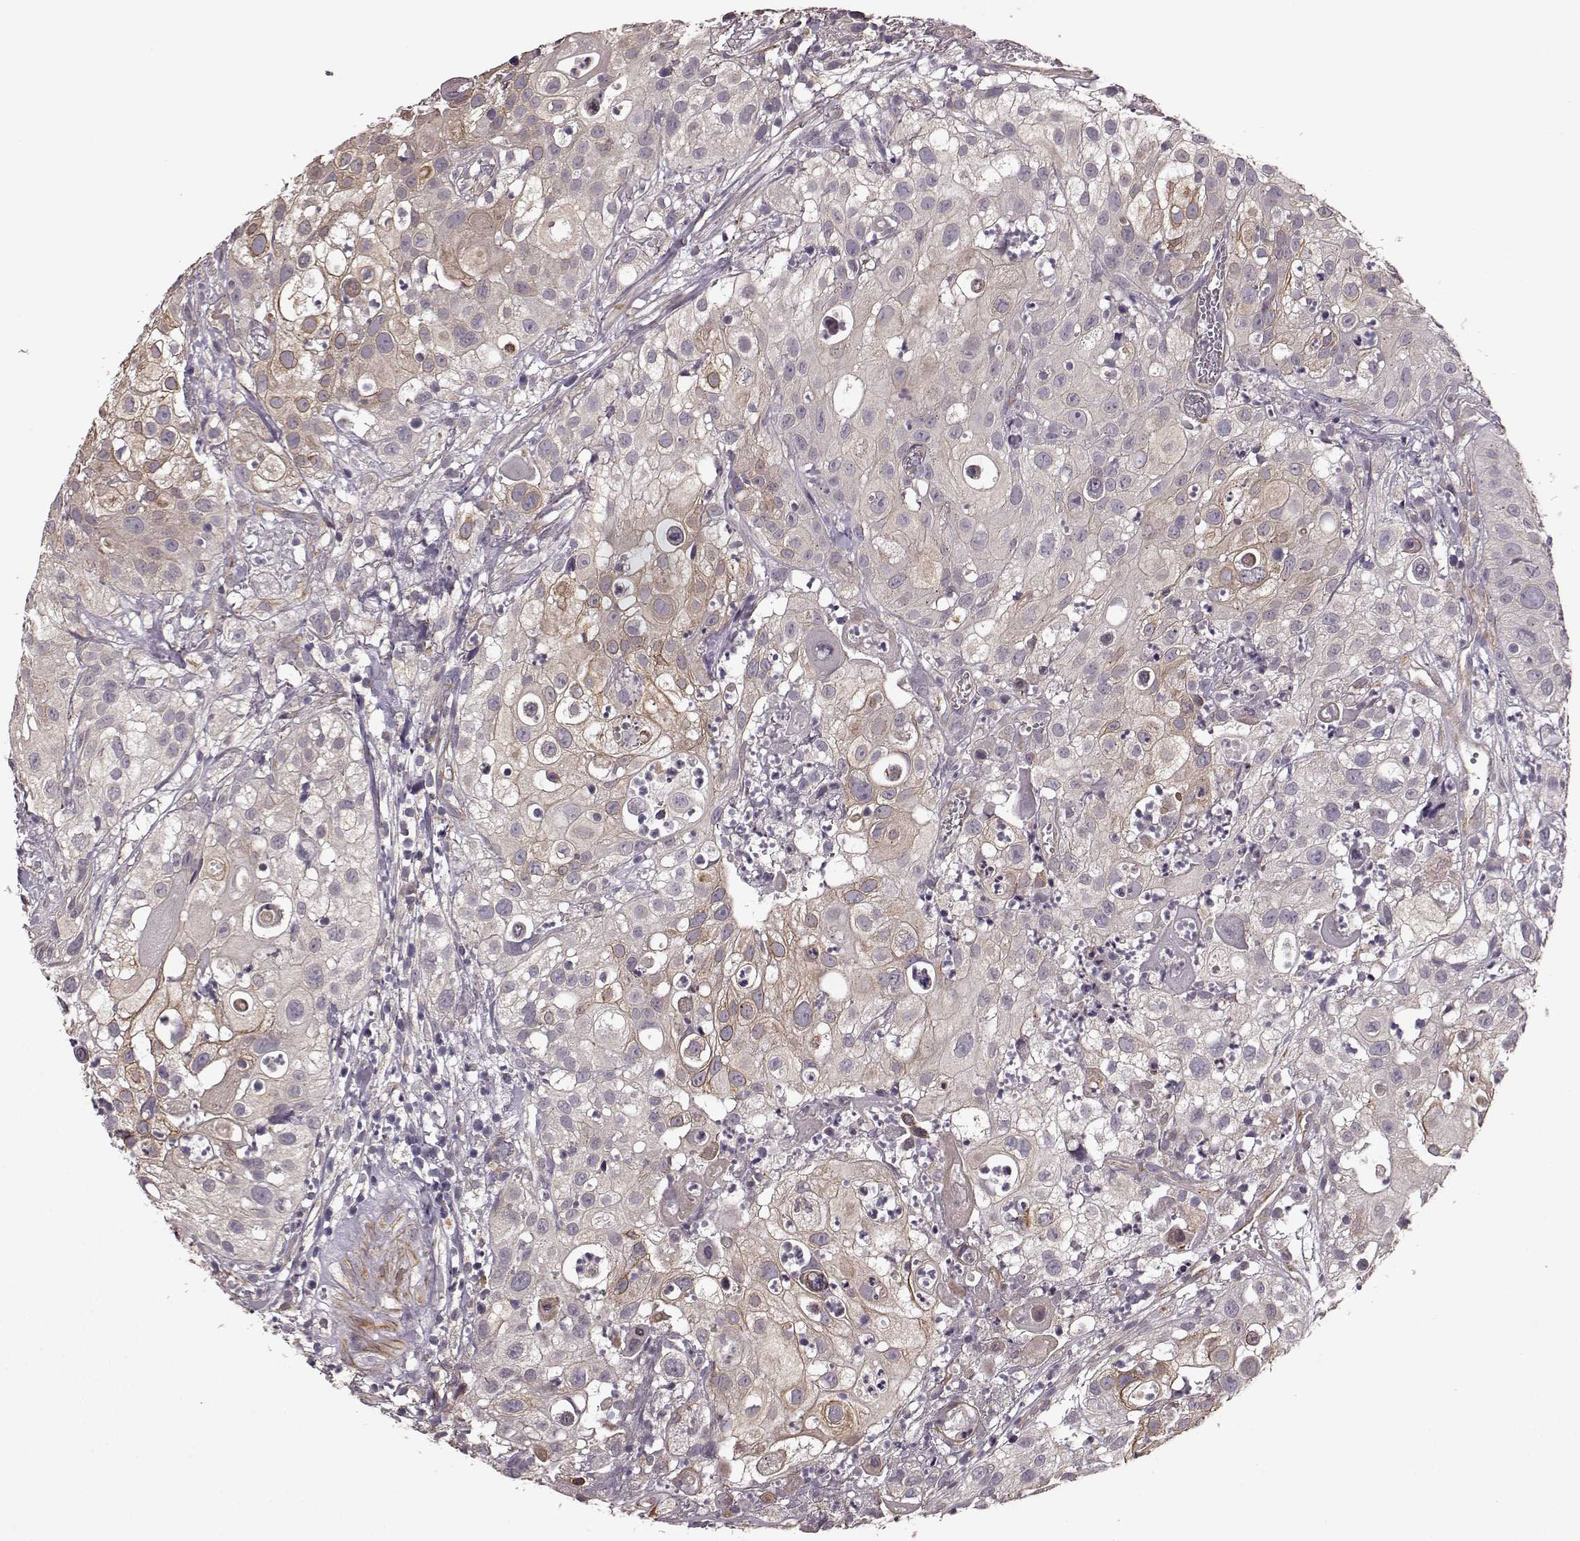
{"staining": {"intensity": "weak", "quantity": "25%-75%", "location": "cytoplasmic/membranous"}, "tissue": "urothelial cancer", "cell_type": "Tumor cells", "image_type": "cancer", "snomed": [{"axis": "morphology", "description": "Urothelial carcinoma, High grade"}, {"axis": "topography", "description": "Urinary bladder"}], "caption": "Immunohistochemical staining of urothelial carcinoma (high-grade) shows low levels of weak cytoplasmic/membranous staining in approximately 25%-75% of tumor cells.", "gene": "NTF3", "patient": {"sex": "female", "age": 79}}